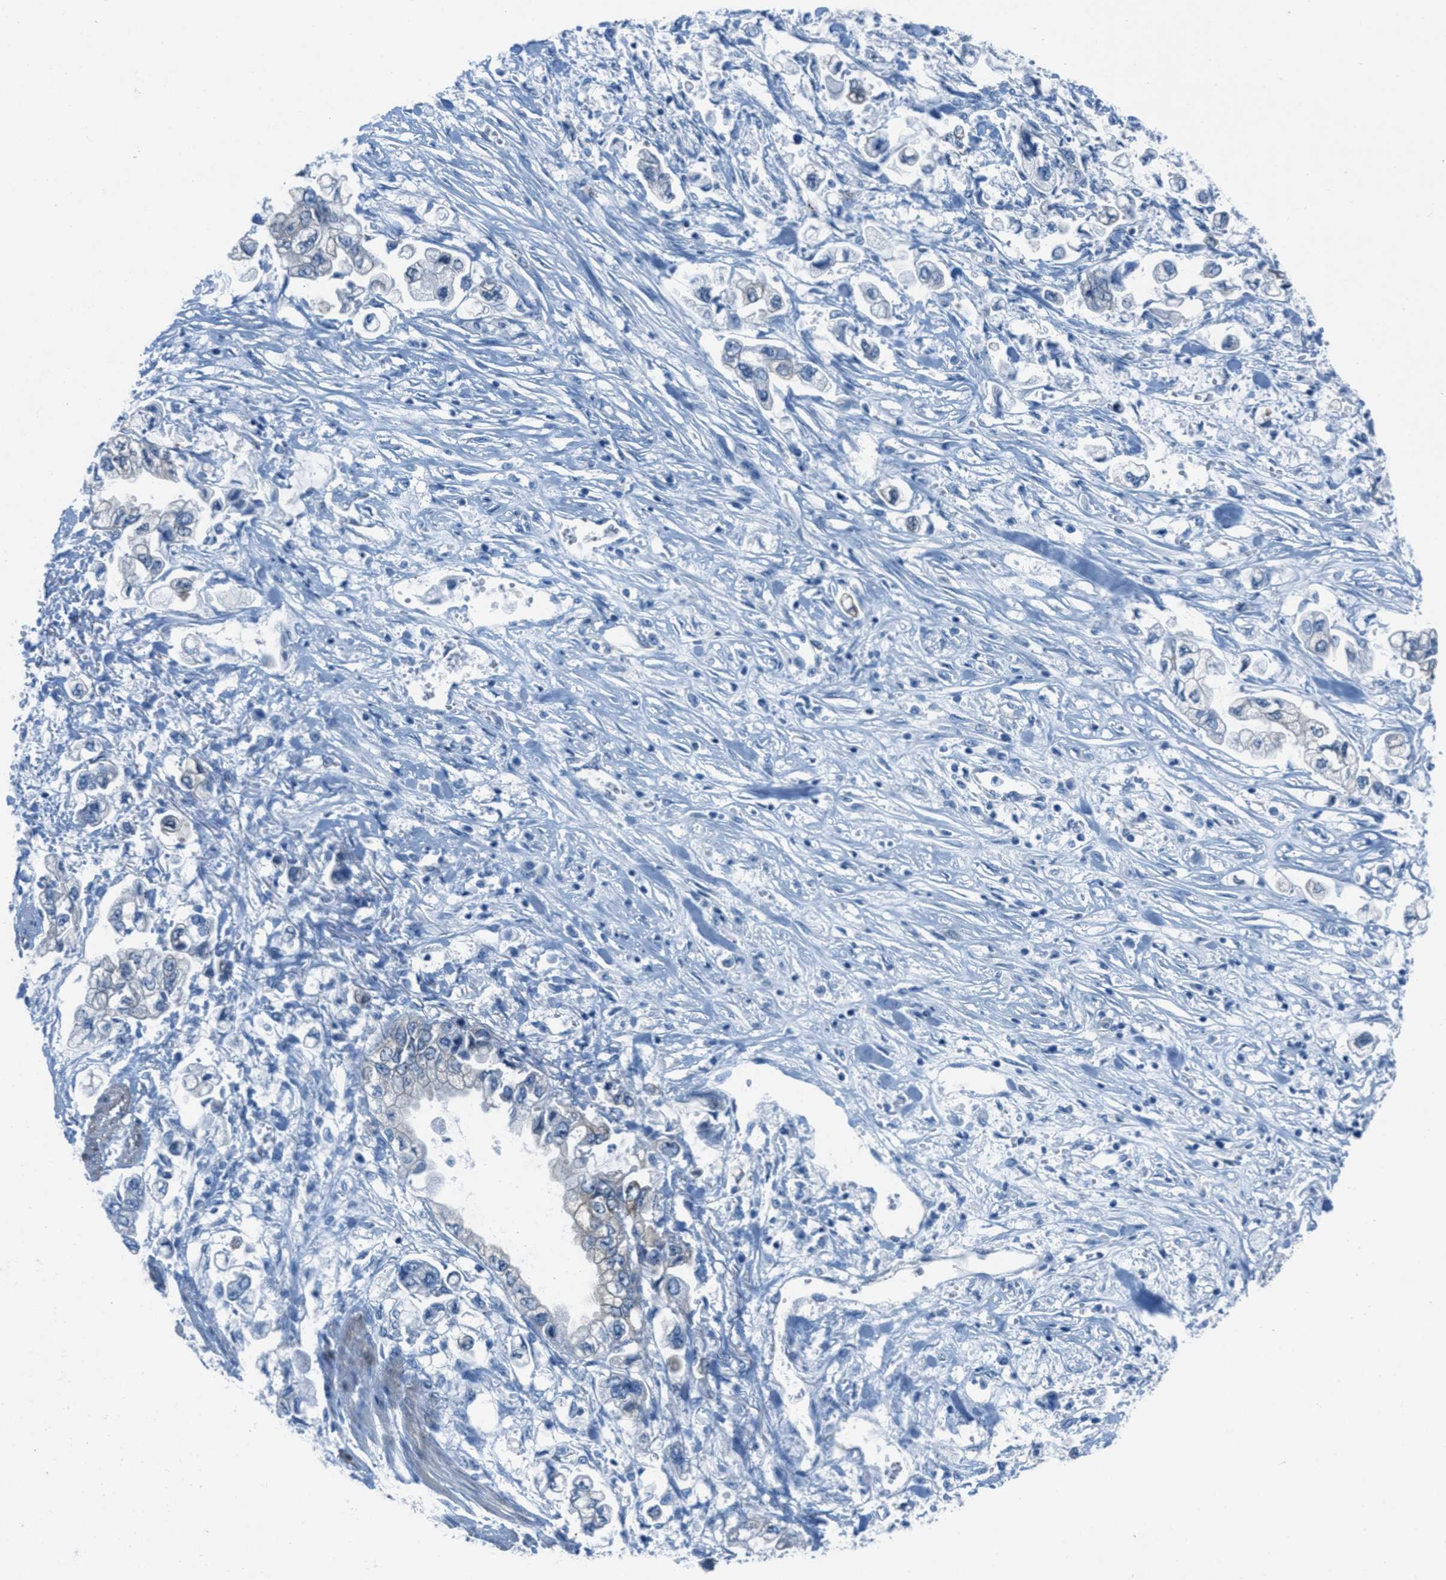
{"staining": {"intensity": "negative", "quantity": "none", "location": "none"}, "tissue": "stomach cancer", "cell_type": "Tumor cells", "image_type": "cancer", "snomed": [{"axis": "morphology", "description": "Normal tissue, NOS"}, {"axis": "morphology", "description": "Adenocarcinoma, NOS"}, {"axis": "topography", "description": "Stomach"}], "caption": "This photomicrograph is of adenocarcinoma (stomach) stained with immunohistochemistry (IHC) to label a protein in brown with the nuclei are counter-stained blue. There is no expression in tumor cells.", "gene": "MAPRE2", "patient": {"sex": "male", "age": 62}}